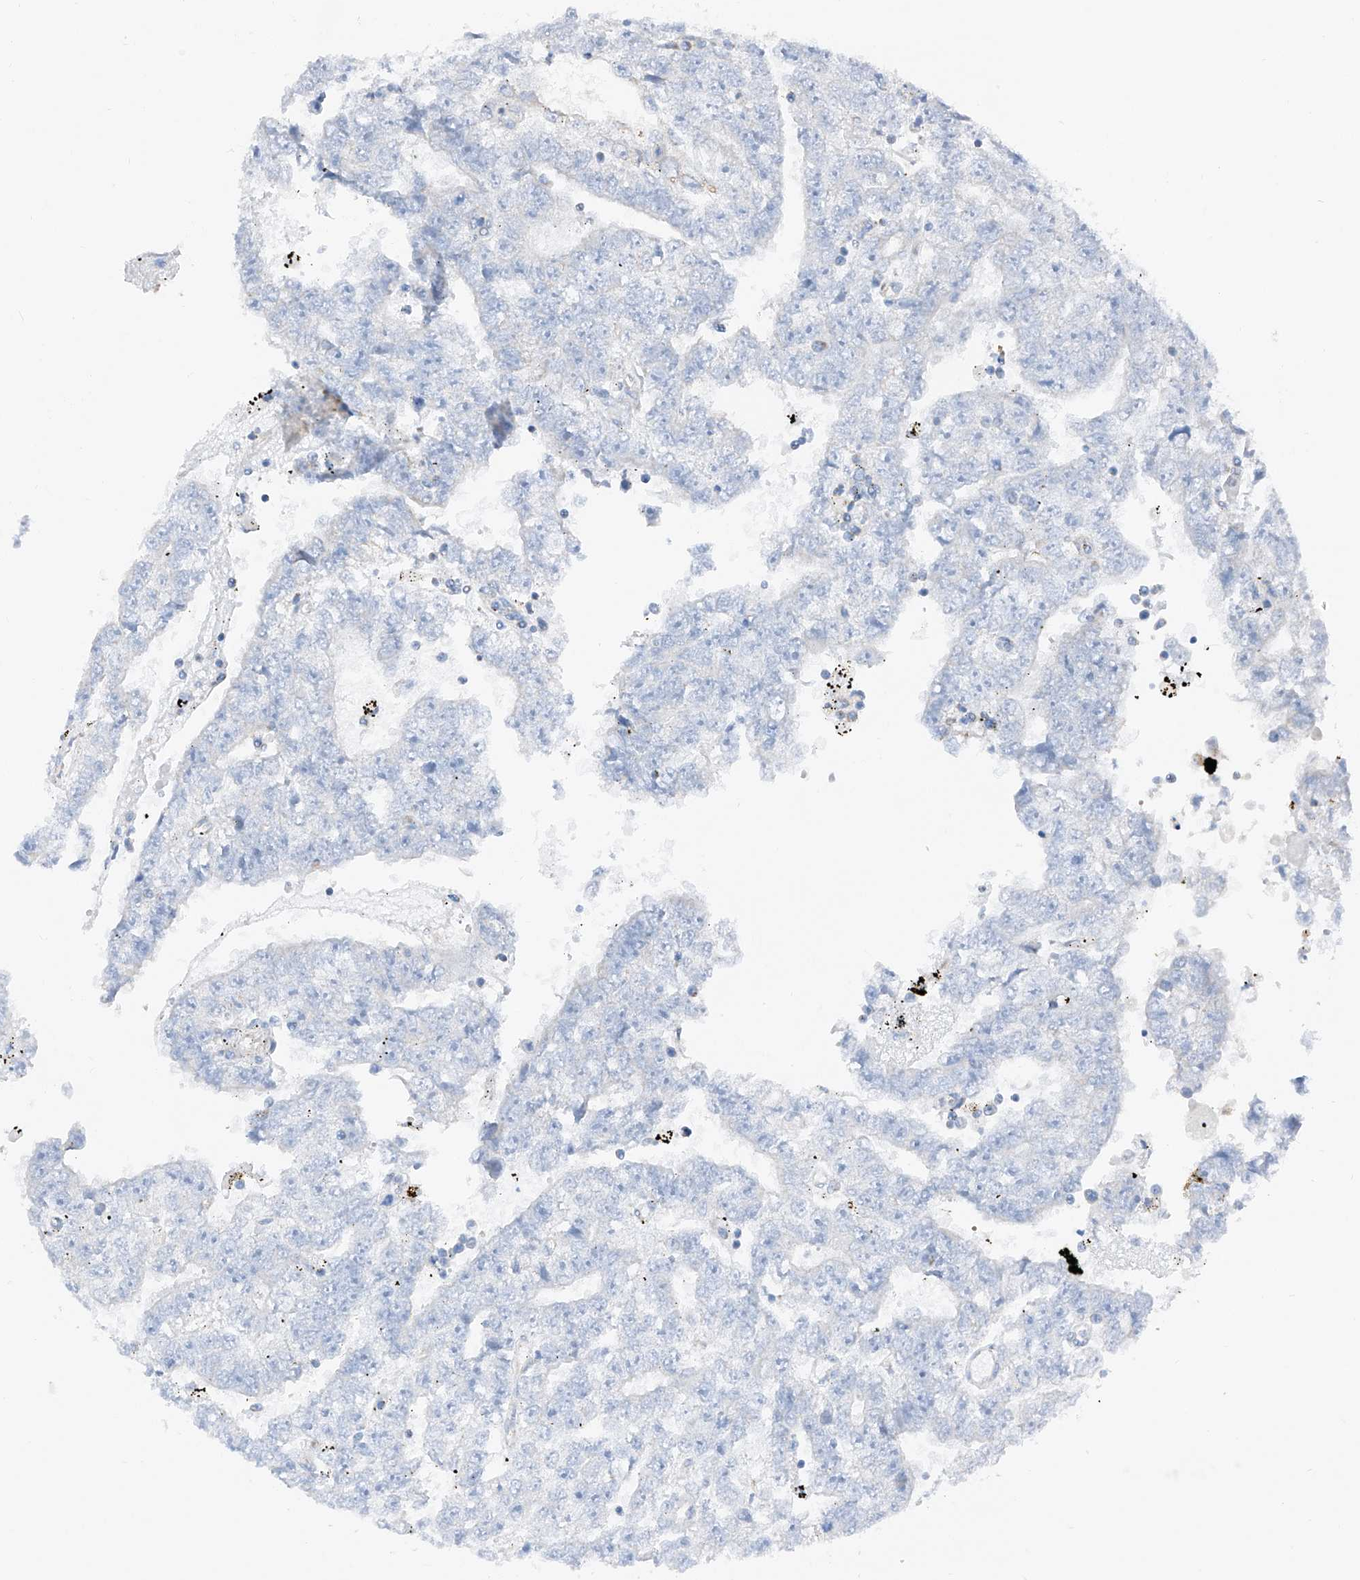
{"staining": {"intensity": "negative", "quantity": "none", "location": "none"}, "tissue": "testis cancer", "cell_type": "Tumor cells", "image_type": "cancer", "snomed": [{"axis": "morphology", "description": "Carcinoma, Embryonal, NOS"}, {"axis": "topography", "description": "Testis"}], "caption": "A high-resolution image shows immunohistochemistry (IHC) staining of testis cancer (embryonal carcinoma), which shows no significant staining in tumor cells.", "gene": "MRAP", "patient": {"sex": "male", "age": 25}}